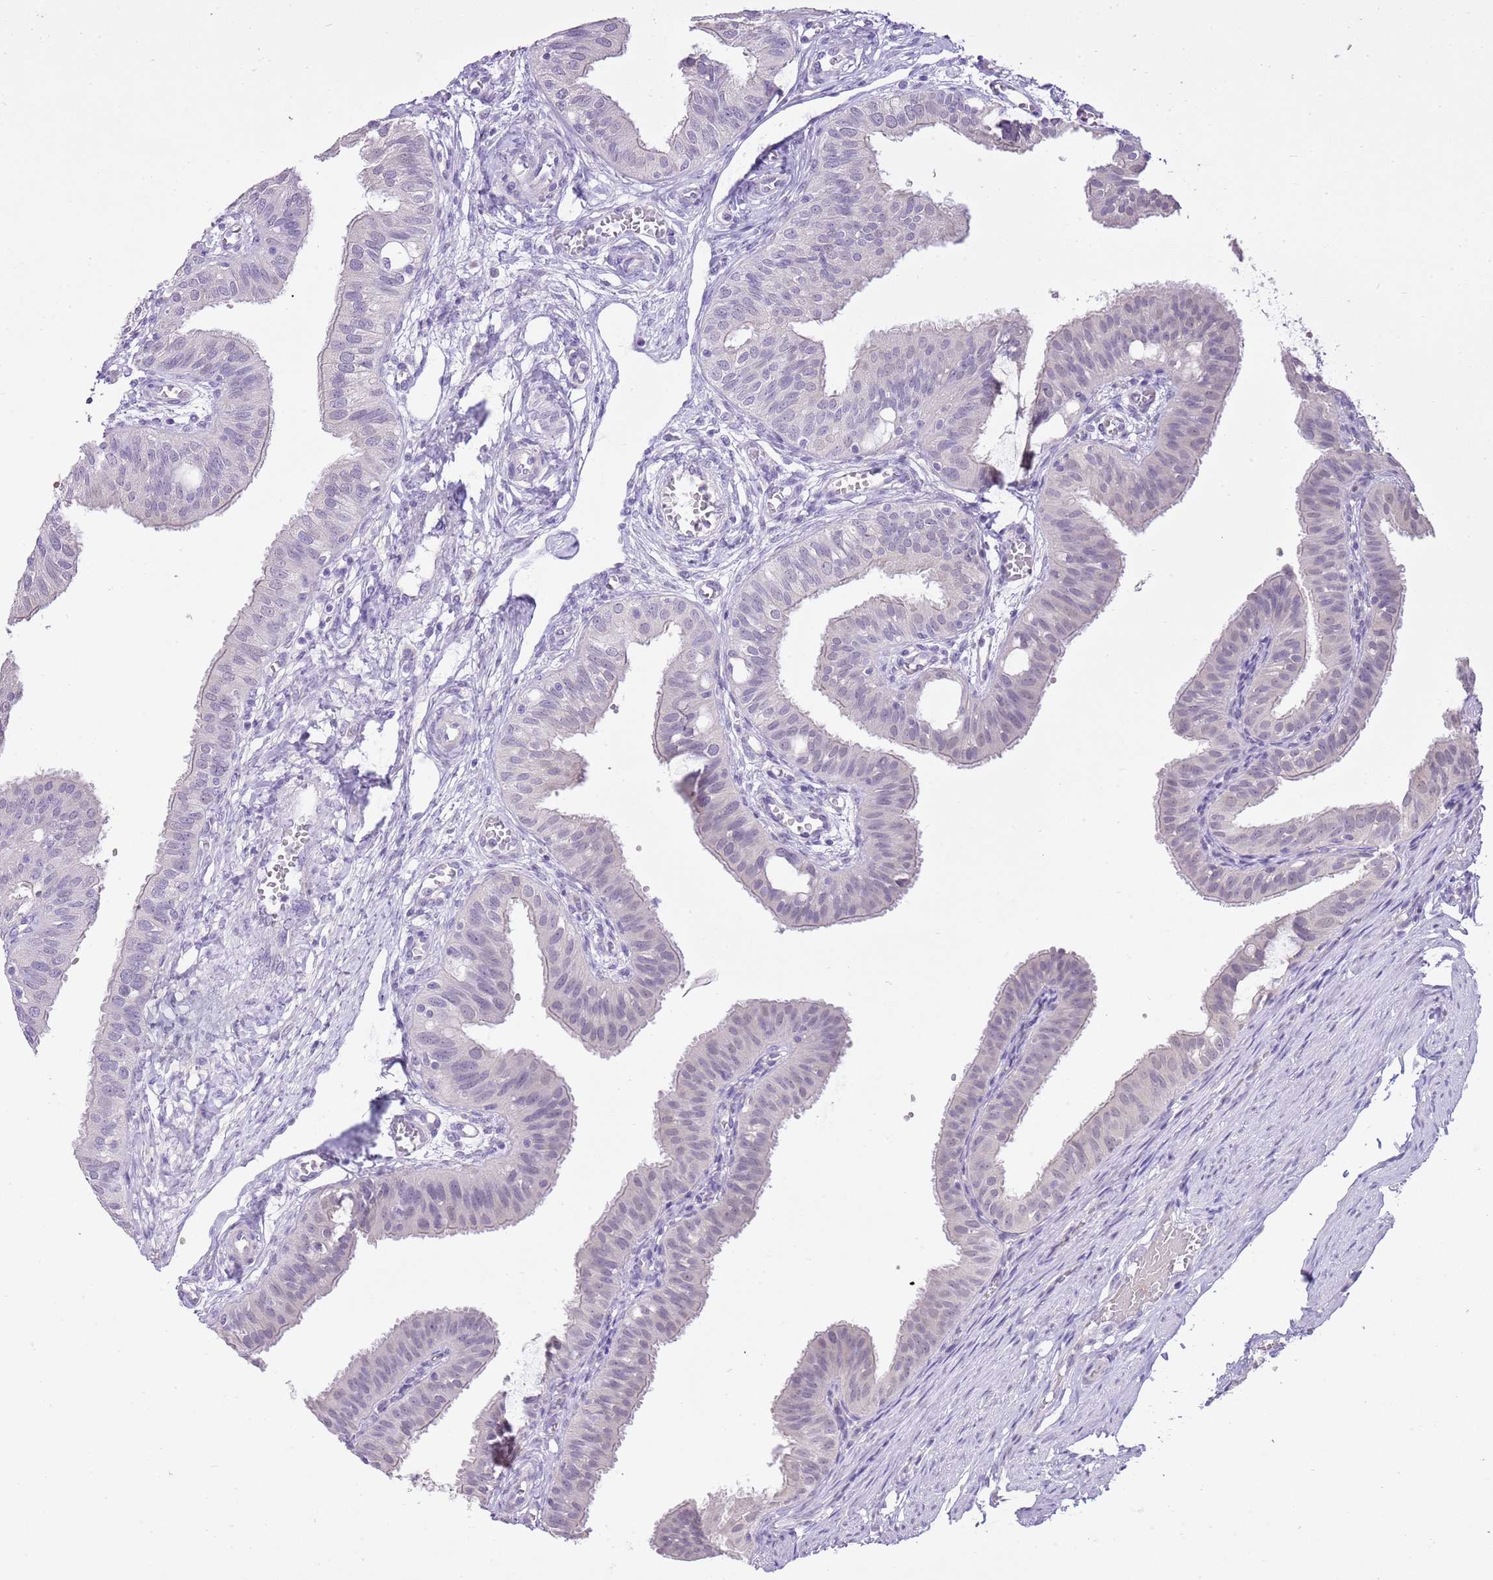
{"staining": {"intensity": "negative", "quantity": "none", "location": "none"}, "tissue": "fallopian tube", "cell_type": "Glandular cells", "image_type": "normal", "snomed": [{"axis": "morphology", "description": "Normal tissue, NOS"}, {"axis": "topography", "description": "Fallopian tube"}, {"axis": "topography", "description": "Ovary"}], "caption": "Immunohistochemistry photomicrograph of benign fallopian tube stained for a protein (brown), which reveals no positivity in glandular cells. The staining was performed using DAB to visualize the protein expression in brown, while the nuclei were stained in blue with hematoxylin (Magnification: 20x).", "gene": "XPO7", "patient": {"sex": "female", "age": 42}}